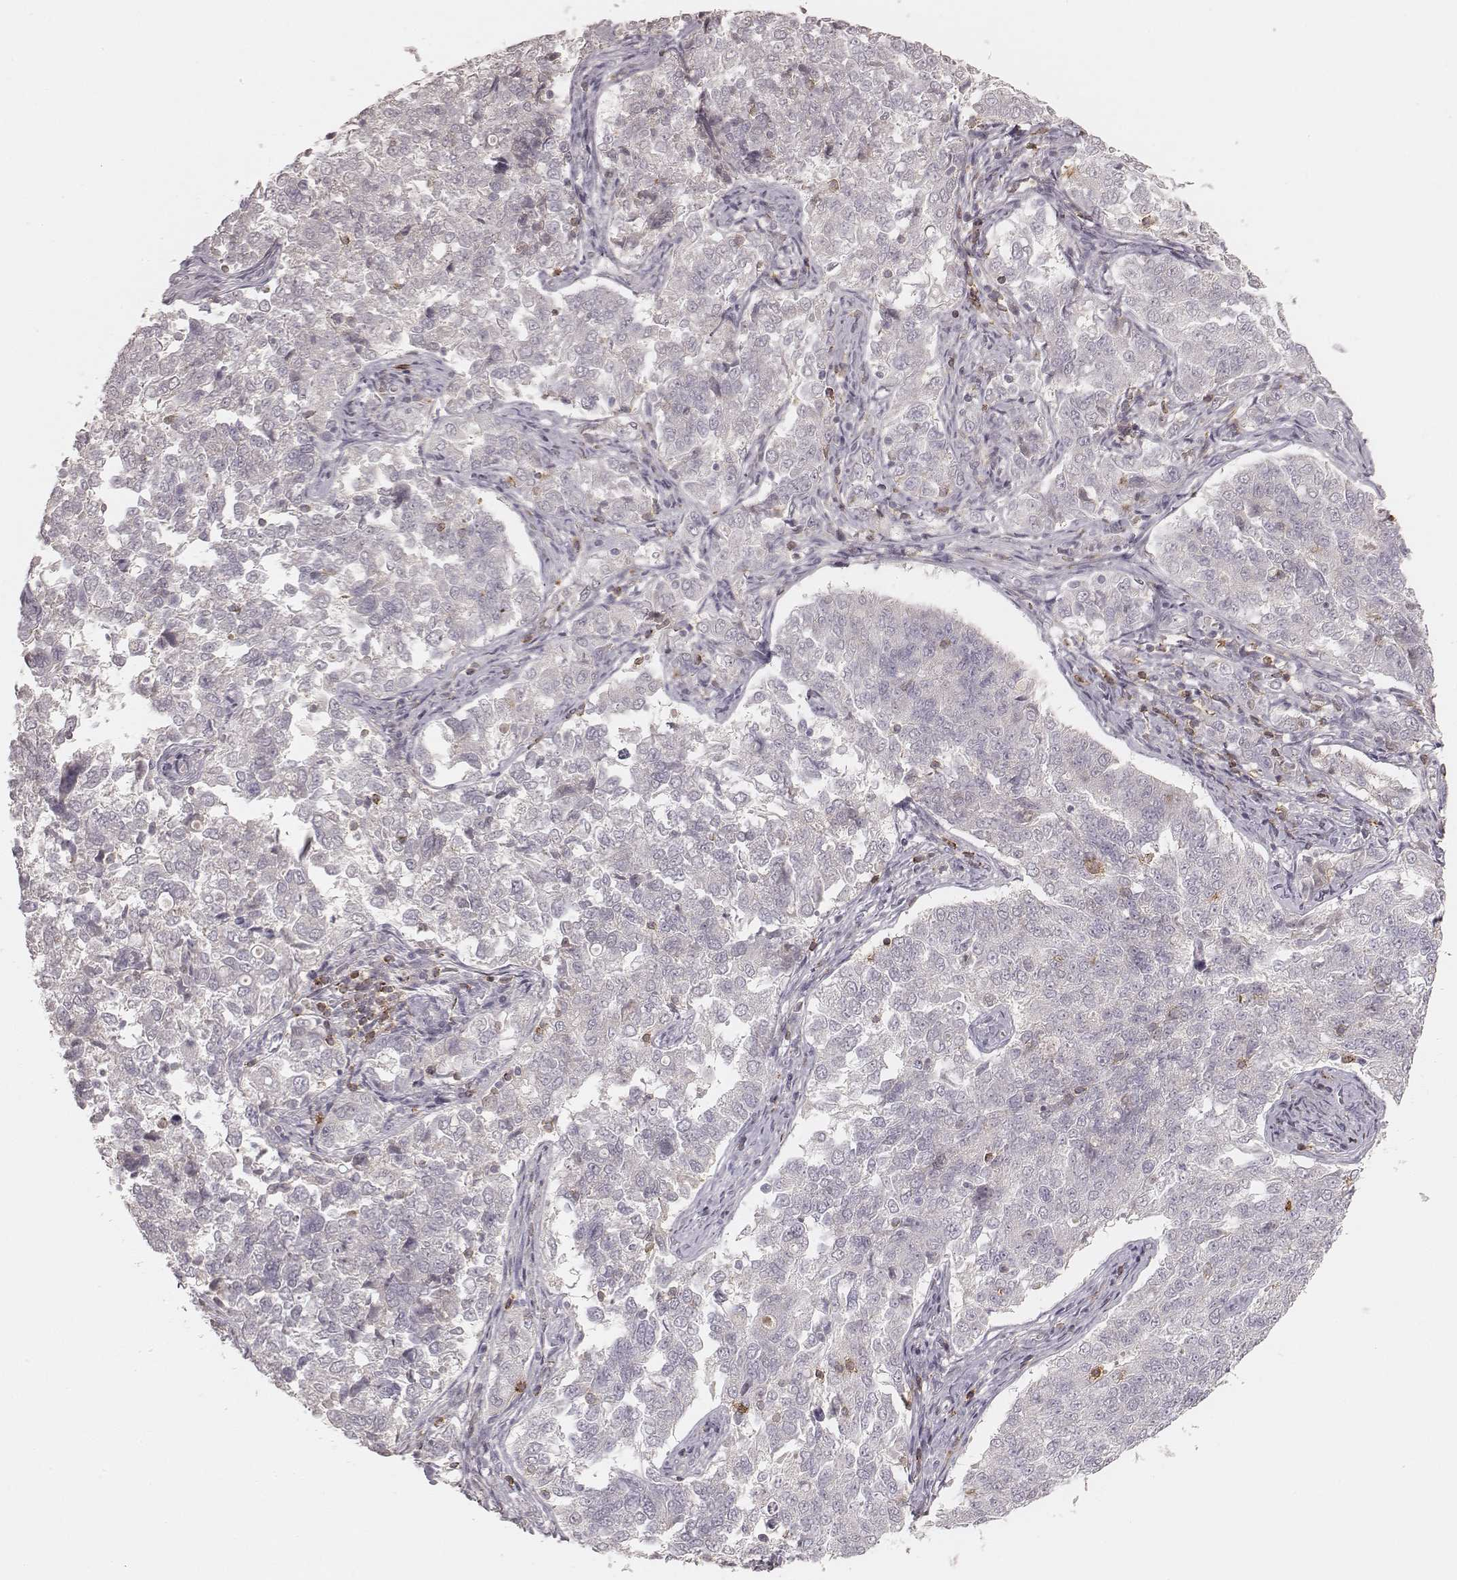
{"staining": {"intensity": "negative", "quantity": "none", "location": "none"}, "tissue": "endometrial cancer", "cell_type": "Tumor cells", "image_type": "cancer", "snomed": [{"axis": "morphology", "description": "Adenocarcinoma, NOS"}, {"axis": "topography", "description": "Endometrium"}], "caption": "High power microscopy image of an immunohistochemistry (IHC) histopathology image of endometrial cancer, revealing no significant expression in tumor cells.", "gene": "CD8A", "patient": {"sex": "female", "age": 43}}